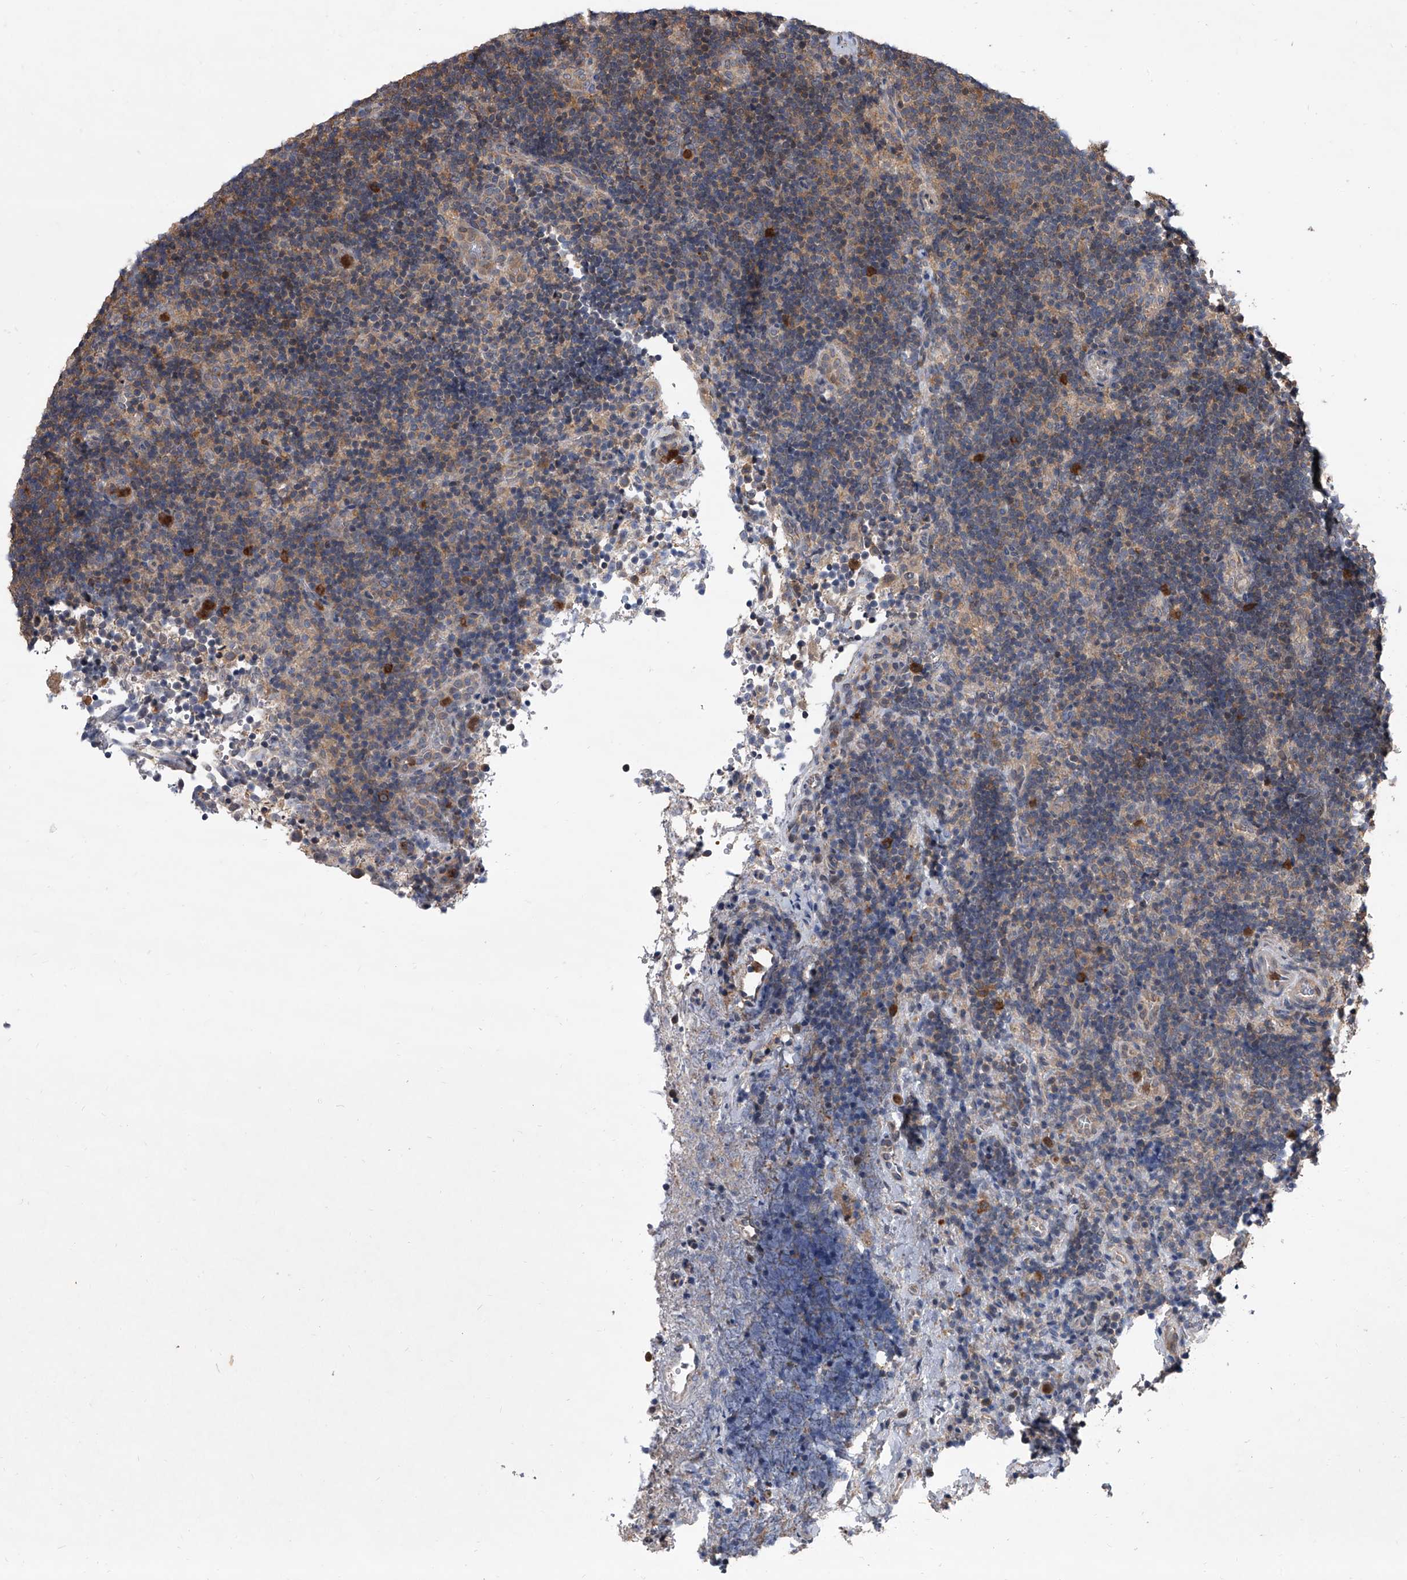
{"staining": {"intensity": "weak", "quantity": "<25%", "location": "cytoplasmic/membranous,nuclear"}, "tissue": "lymph node", "cell_type": "Germinal center cells", "image_type": "normal", "snomed": [{"axis": "morphology", "description": "Normal tissue, NOS"}, {"axis": "topography", "description": "Lymph node"}], "caption": "Protein analysis of benign lymph node reveals no significant positivity in germinal center cells. Brightfield microscopy of IHC stained with DAB (brown) and hematoxylin (blue), captured at high magnification.", "gene": "BHLHE23", "patient": {"sex": "female", "age": 22}}